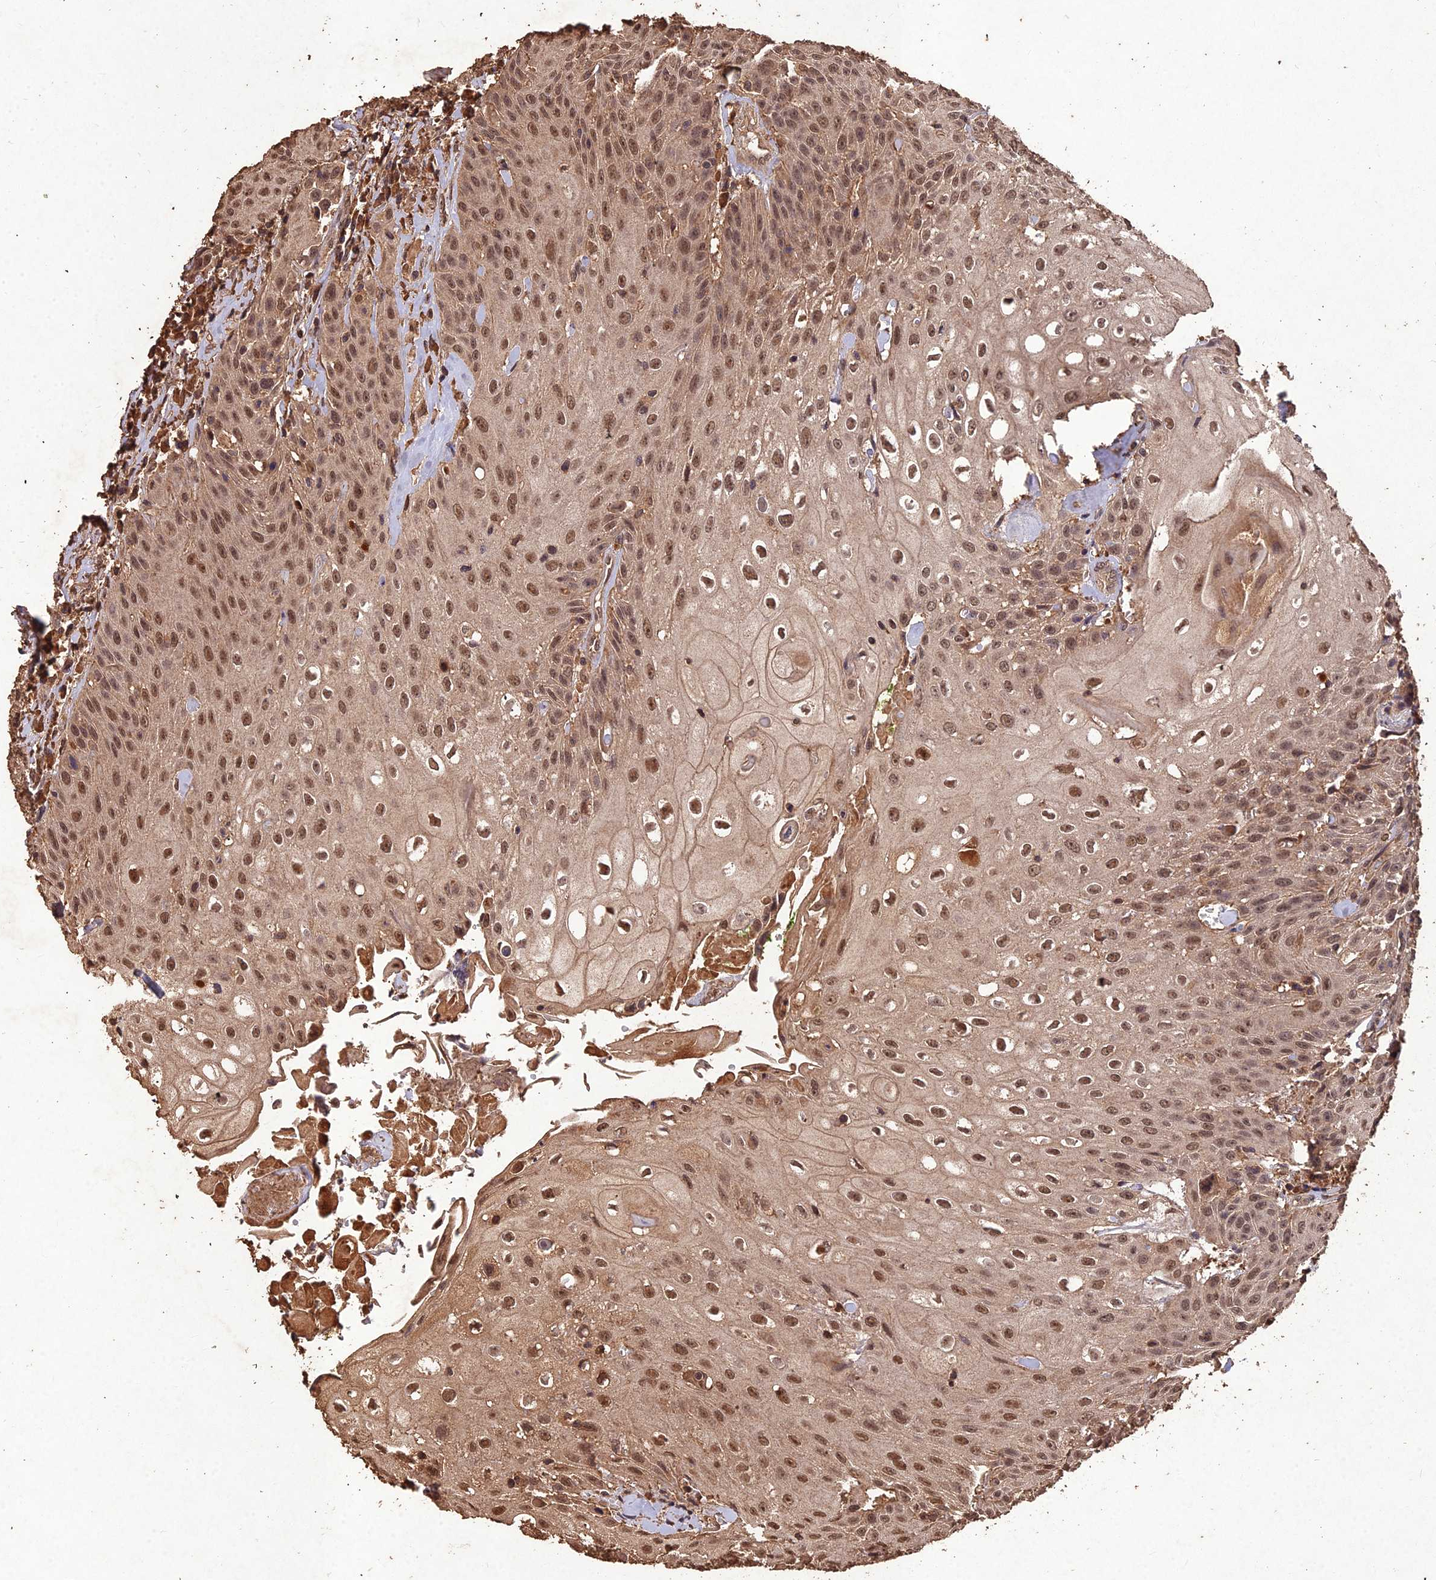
{"staining": {"intensity": "moderate", "quantity": ">75%", "location": "cytoplasmic/membranous,nuclear"}, "tissue": "head and neck cancer", "cell_type": "Tumor cells", "image_type": "cancer", "snomed": [{"axis": "morphology", "description": "Squamous cell carcinoma, NOS"}, {"axis": "topography", "description": "Oral tissue"}, {"axis": "topography", "description": "Head-Neck"}], "caption": "A micrograph showing moderate cytoplasmic/membranous and nuclear staining in about >75% of tumor cells in head and neck squamous cell carcinoma, as visualized by brown immunohistochemical staining.", "gene": "SYMPK", "patient": {"sex": "female", "age": 82}}